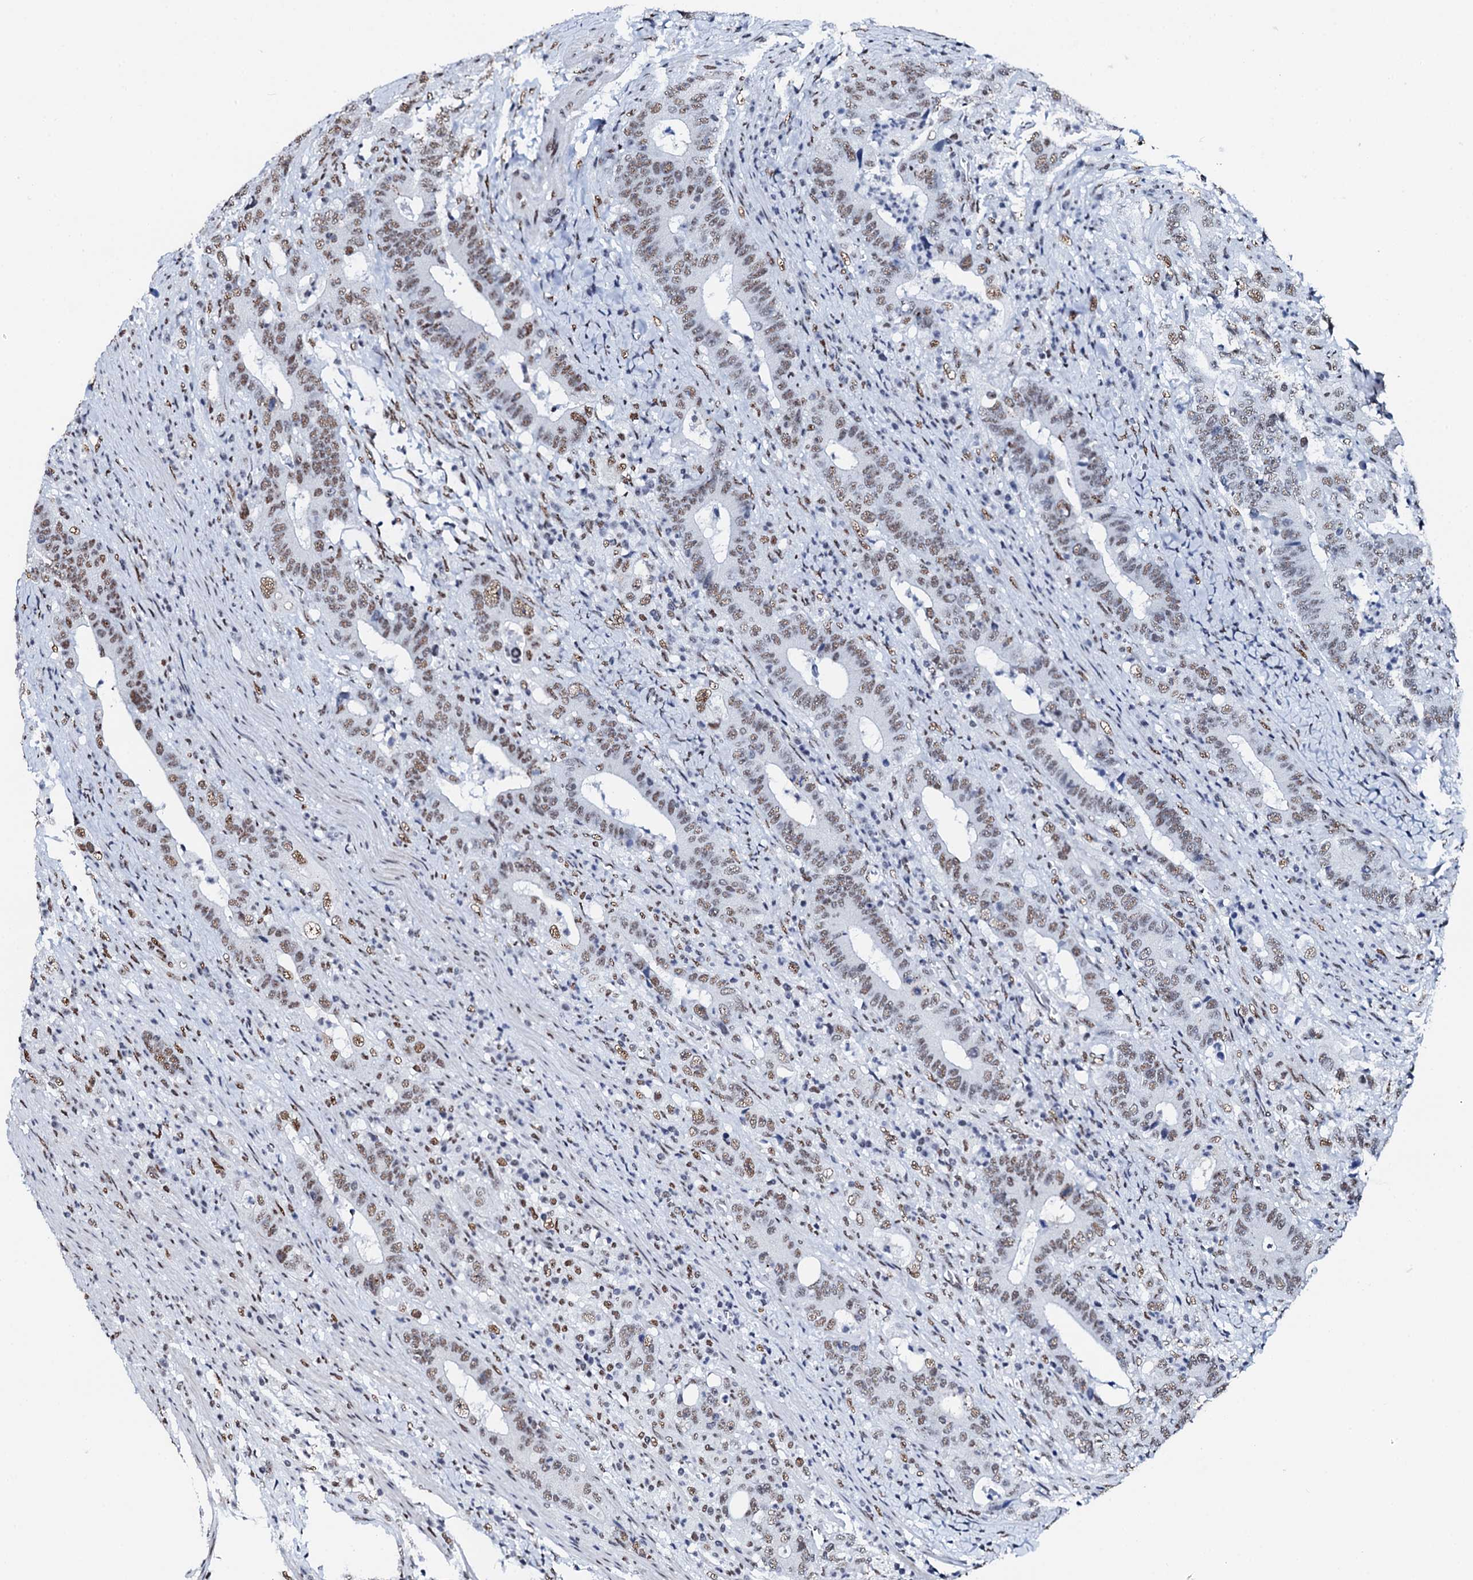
{"staining": {"intensity": "moderate", "quantity": ">75%", "location": "nuclear"}, "tissue": "colorectal cancer", "cell_type": "Tumor cells", "image_type": "cancer", "snomed": [{"axis": "morphology", "description": "Adenocarcinoma, NOS"}, {"axis": "topography", "description": "Colon"}], "caption": "Human colorectal adenocarcinoma stained with a protein marker reveals moderate staining in tumor cells.", "gene": "NKAPD1", "patient": {"sex": "female", "age": 75}}